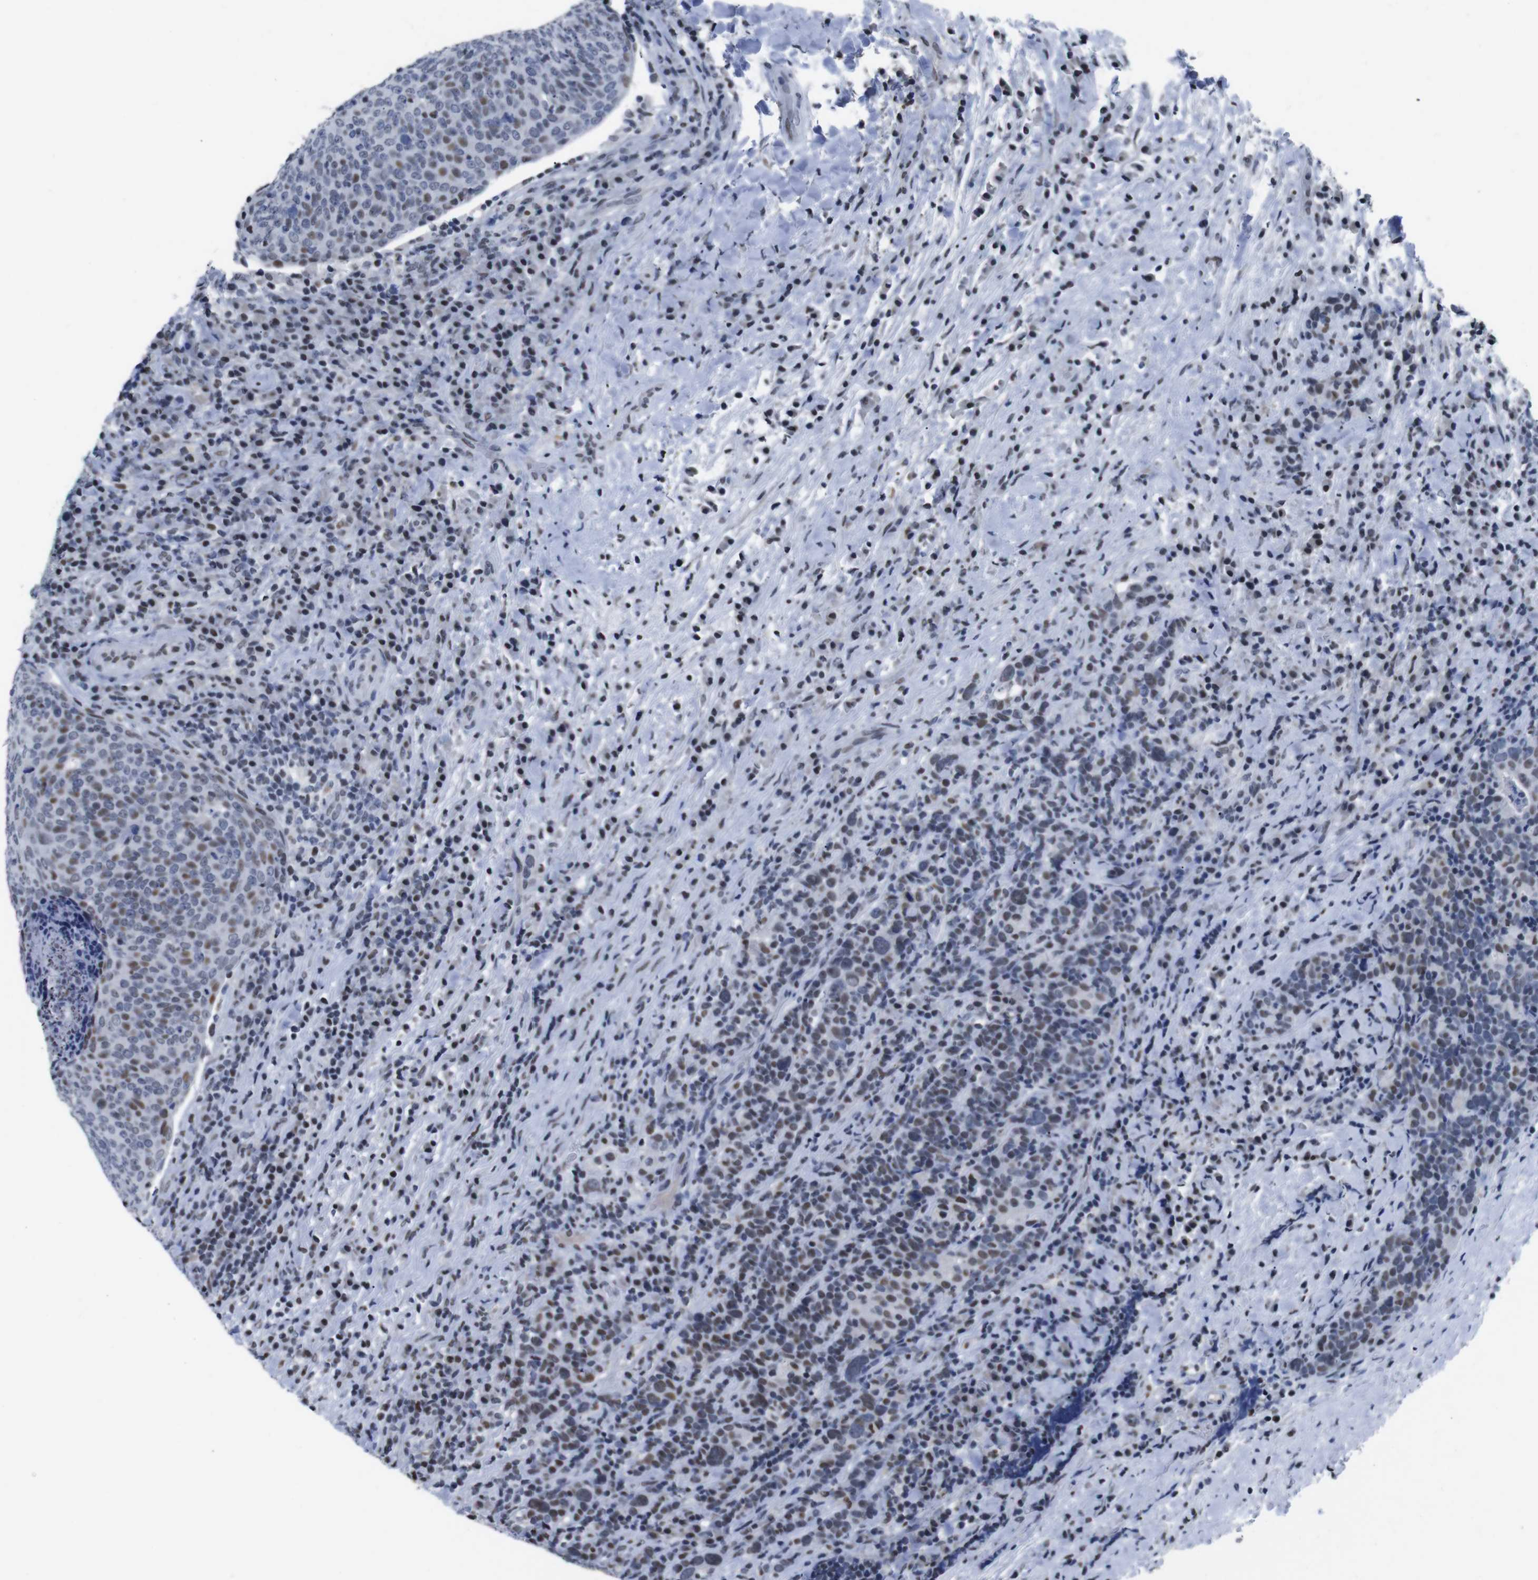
{"staining": {"intensity": "moderate", "quantity": ">75%", "location": "nuclear"}, "tissue": "head and neck cancer", "cell_type": "Tumor cells", "image_type": "cancer", "snomed": [{"axis": "morphology", "description": "Squamous cell carcinoma, NOS"}, {"axis": "morphology", "description": "Squamous cell carcinoma, metastatic, NOS"}, {"axis": "topography", "description": "Lymph node"}, {"axis": "topography", "description": "Head-Neck"}], "caption": "Squamous cell carcinoma (head and neck) stained with a brown dye reveals moderate nuclear positive positivity in about >75% of tumor cells.", "gene": "PIP4P2", "patient": {"sex": "male", "age": 62}}